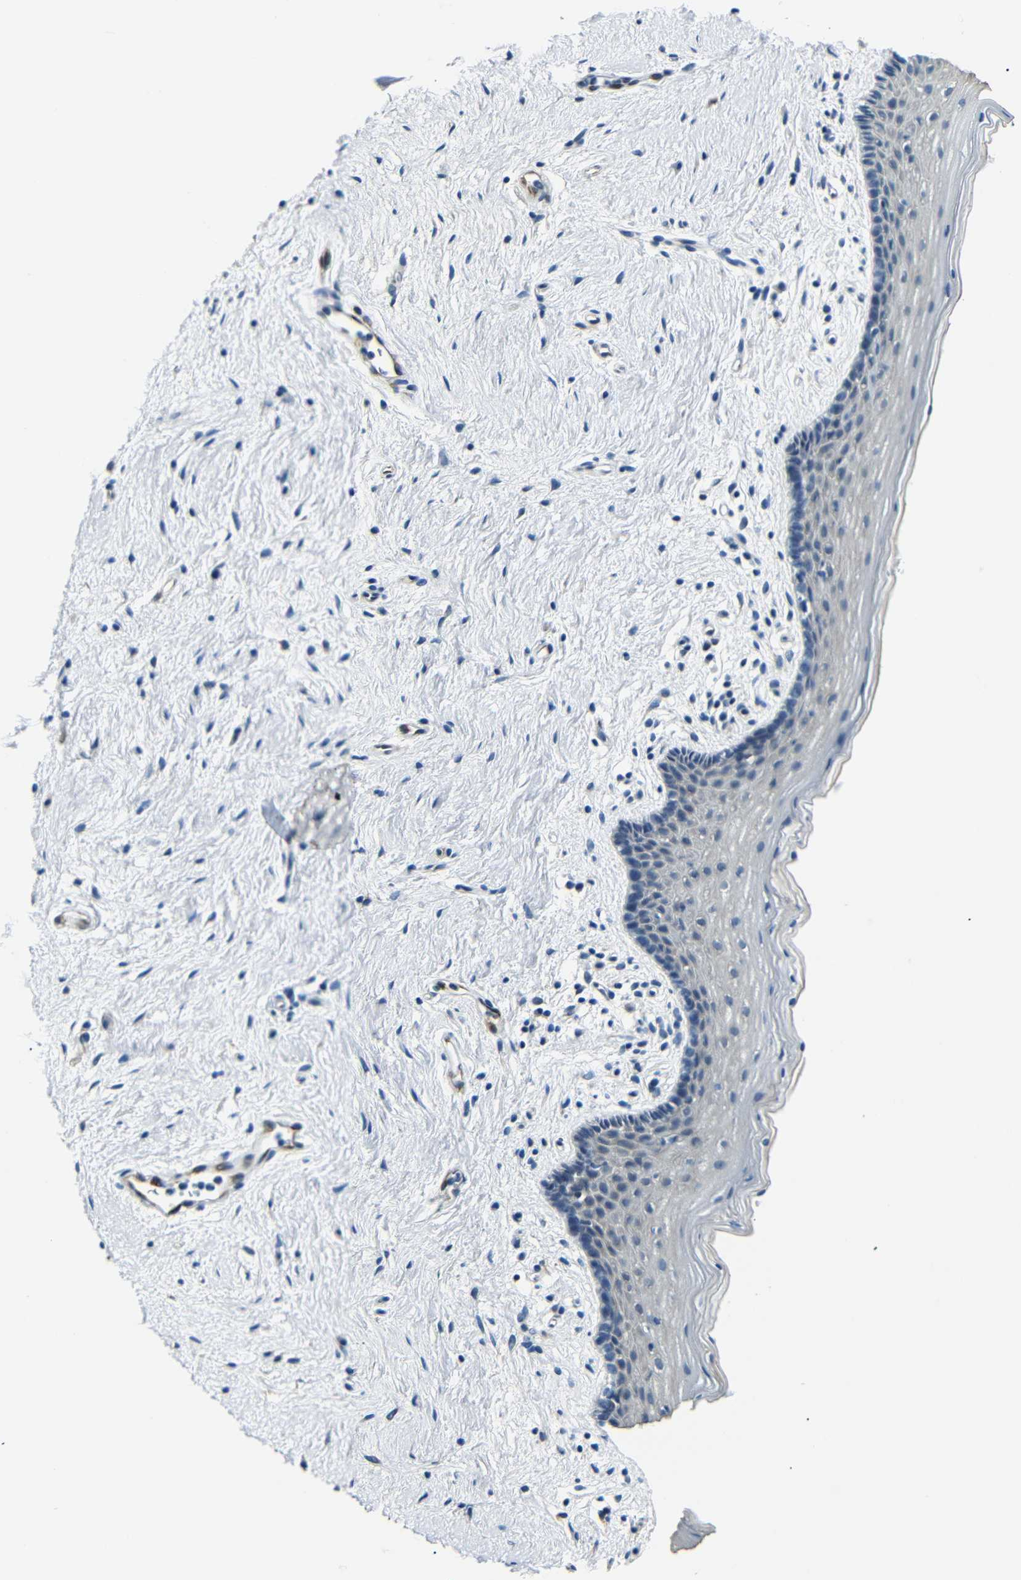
{"staining": {"intensity": "weak", "quantity": "<25%", "location": "cytoplasmic/membranous"}, "tissue": "vagina", "cell_type": "Squamous epithelial cells", "image_type": "normal", "snomed": [{"axis": "morphology", "description": "Normal tissue, NOS"}, {"axis": "topography", "description": "Vagina"}], "caption": "Human vagina stained for a protein using IHC shows no expression in squamous epithelial cells.", "gene": "TAFA1", "patient": {"sex": "female", "age": 44}}